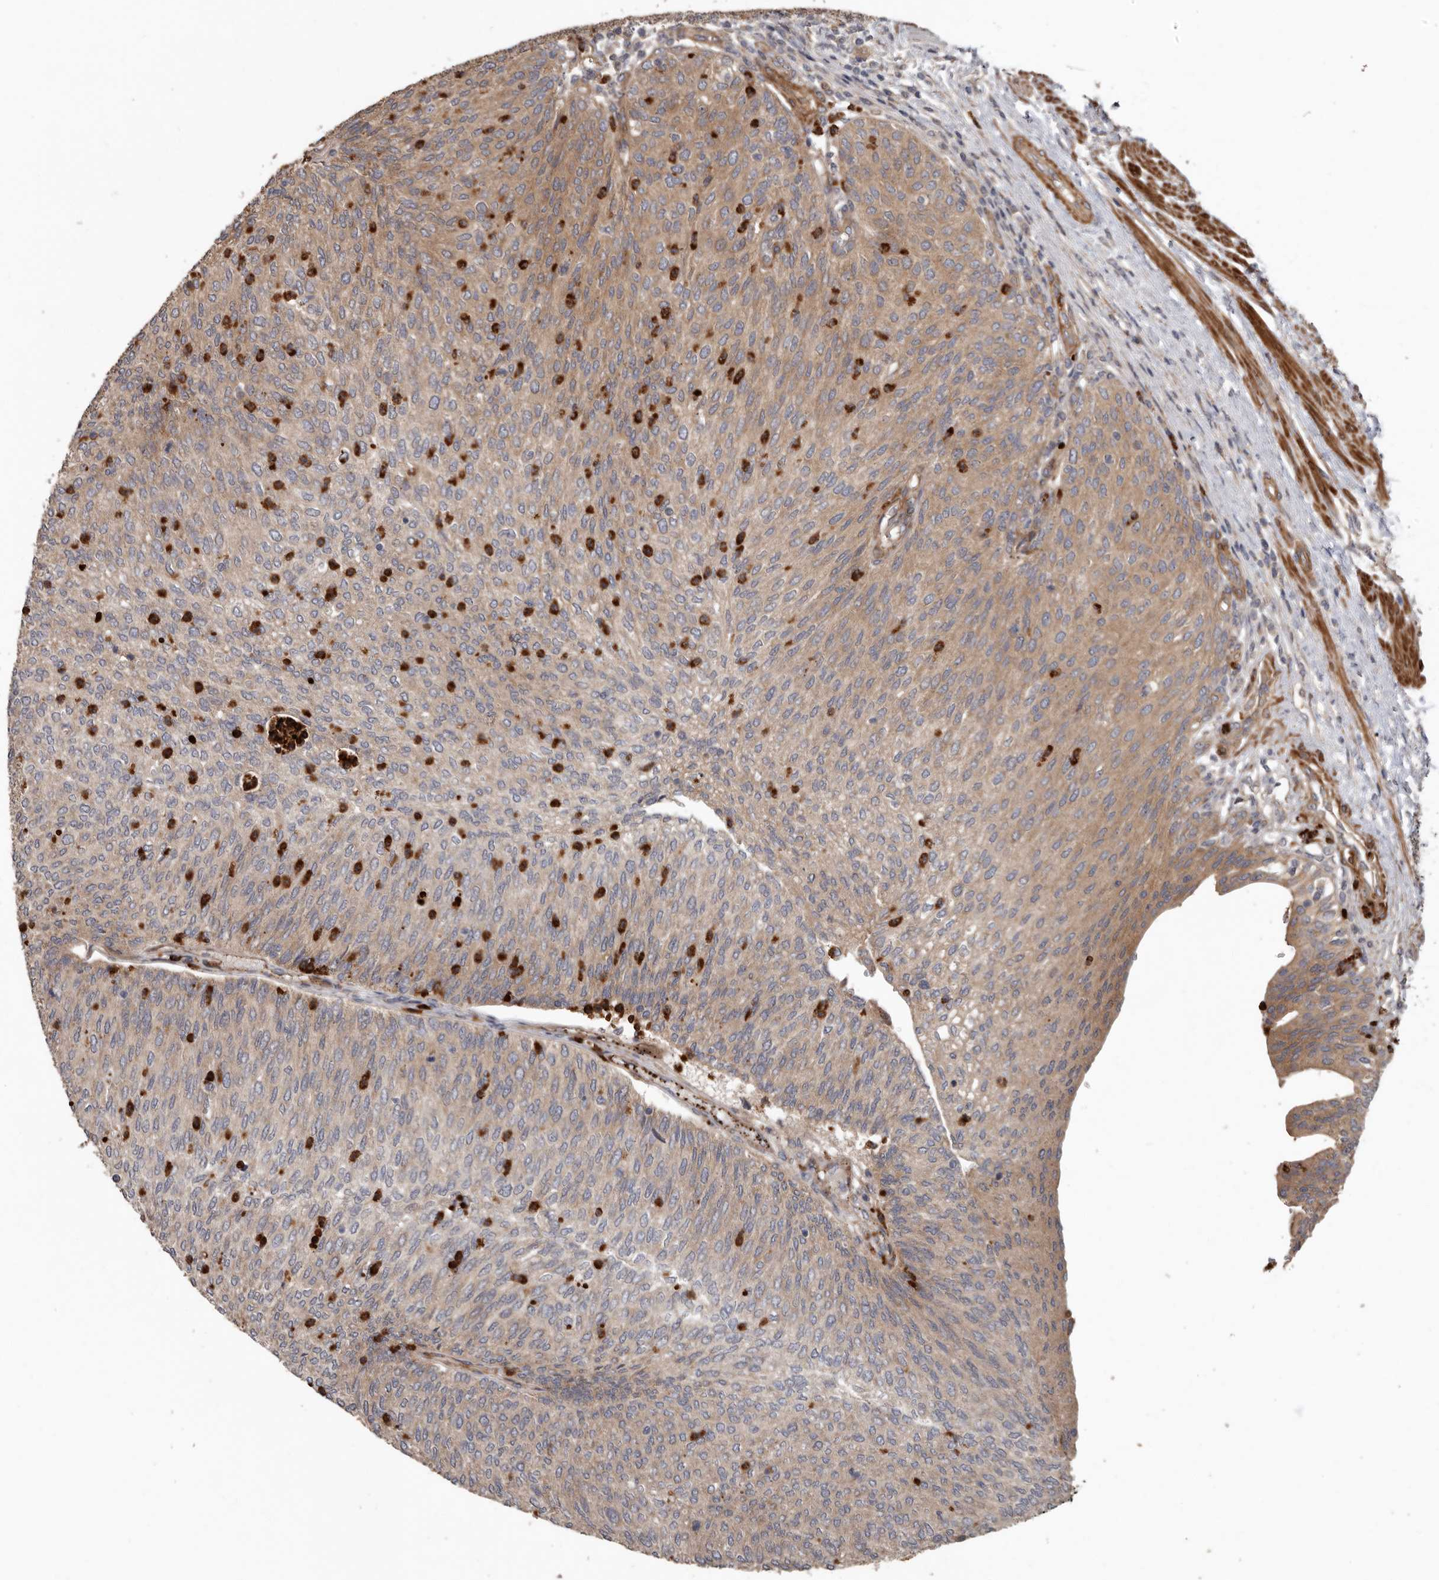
{"staining": {"intensity": "weak", "quantity": ">75%", "location": "cytoplasmic/membranous"}, "tissue": "urothelial cancer", "cell_type": "Tumor cells", "image_type": "cancer", "snomed": [{"axis": "morphology", "description": "Urothelial carcinoma, Low grade"}, {"axis": "topography", "description": "Urinary bladder"}], "caption": "This histopathology image demonstrates low-grade urothelial carcinoma stained with immunohistochemistry to label a protein in brown. The cytoplasmic/membranous of tumor cells show weak positivity for the protein. Nuclei are counter-stained blue.", "gene": "ARHGEF5", "patient": {"sex": "female", "age": 79}}